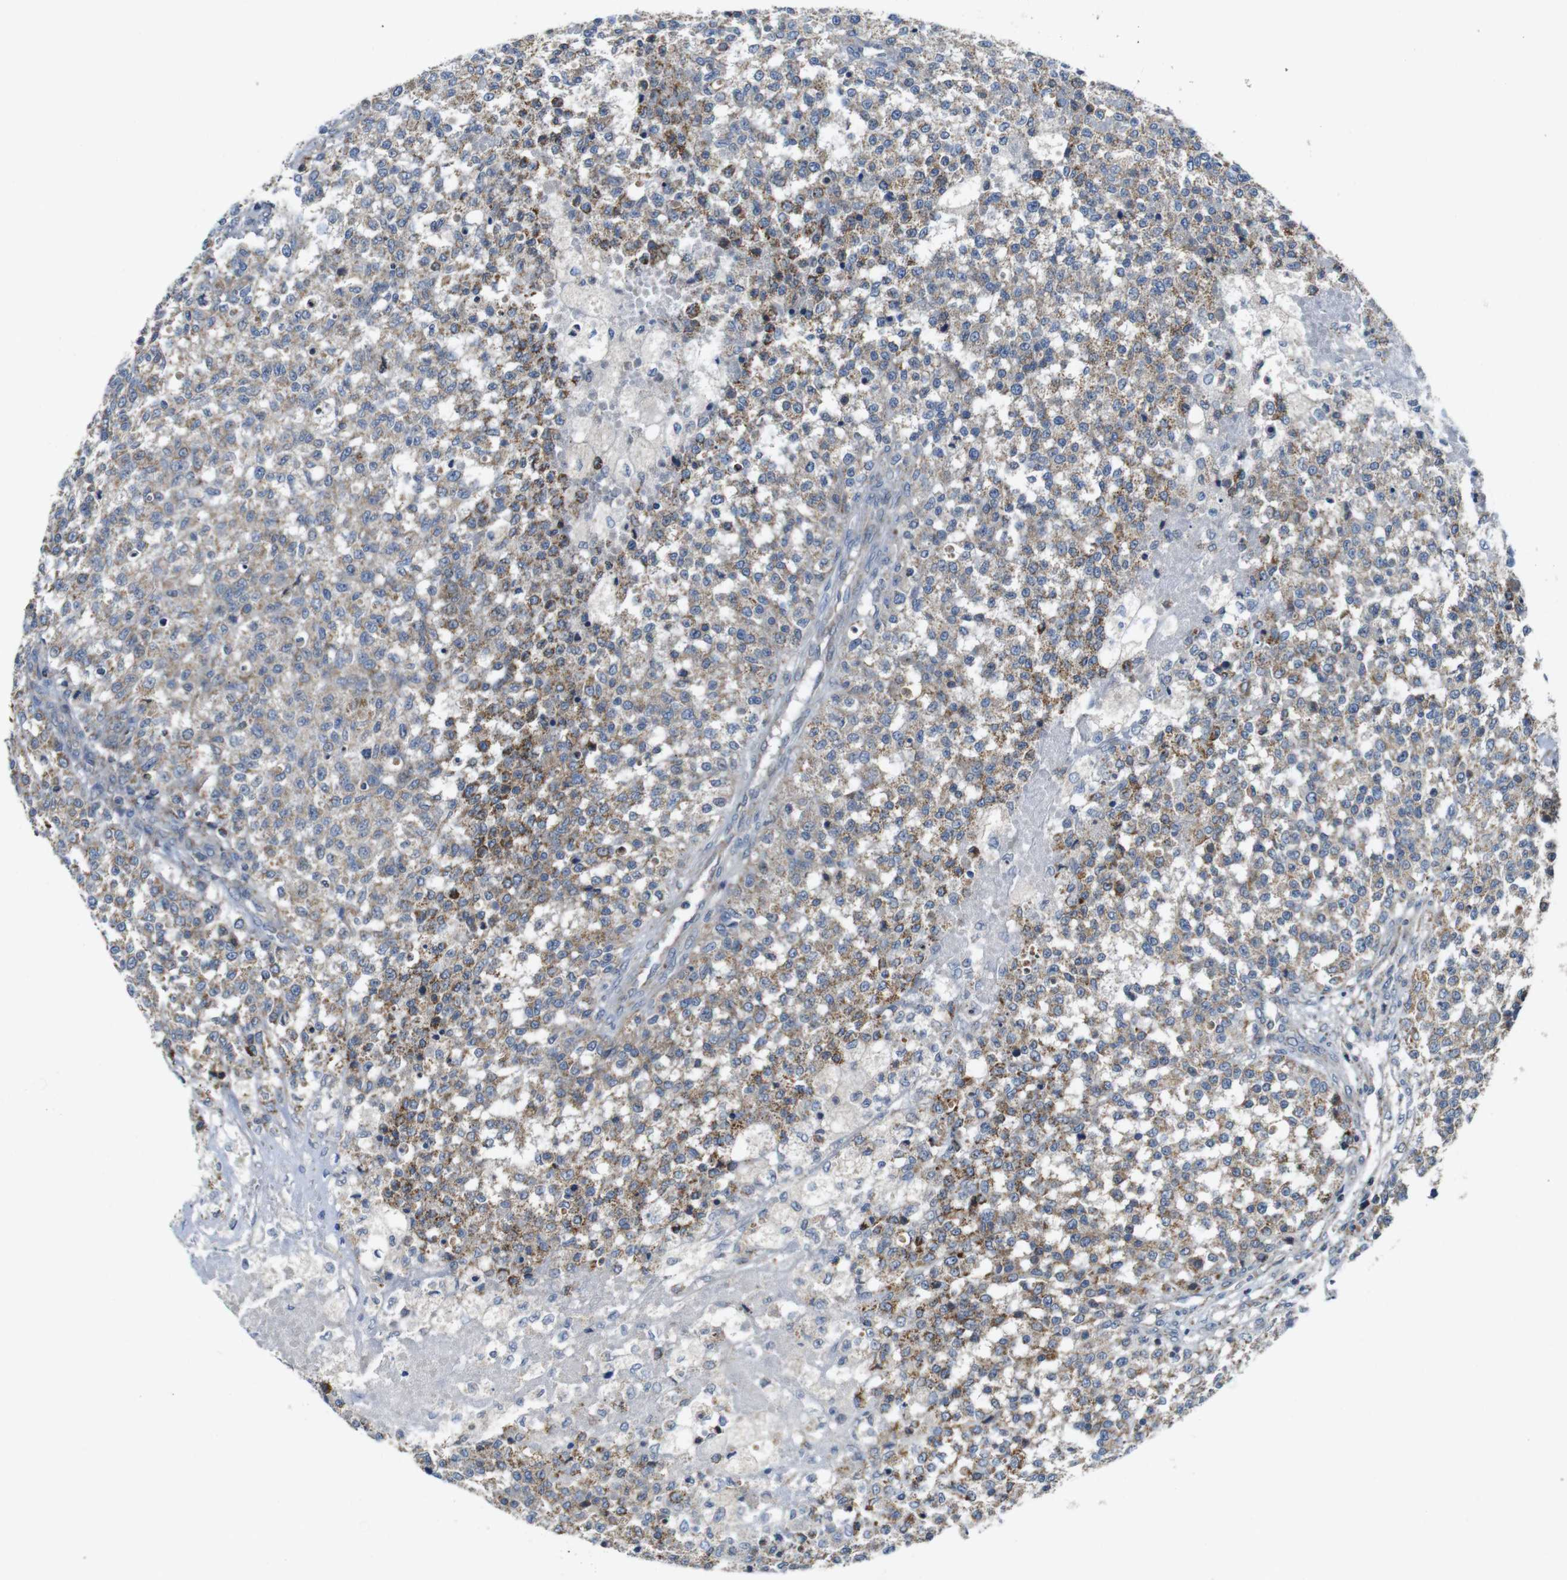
{"staining": {"intensity": "moderate", "quantity": "25%-75%", "location": "cytoplasmic/membranous"}, "tissue": "testis cancer", "cell_type": "Tumor cells", "image_type": "cancer", "snomed": [{"axis": "morphology", "description": "Seminoma, NOS"}, {"axis": "topography", "description": "Testis"}], "caption": "The image reveals a brown stain indicating the presence of a protein in the cytoplasmic/membranous of tumor cells in testis cancer.", "gene": "MARCHF1", "patient": {"sex": "male", "age": 59}}